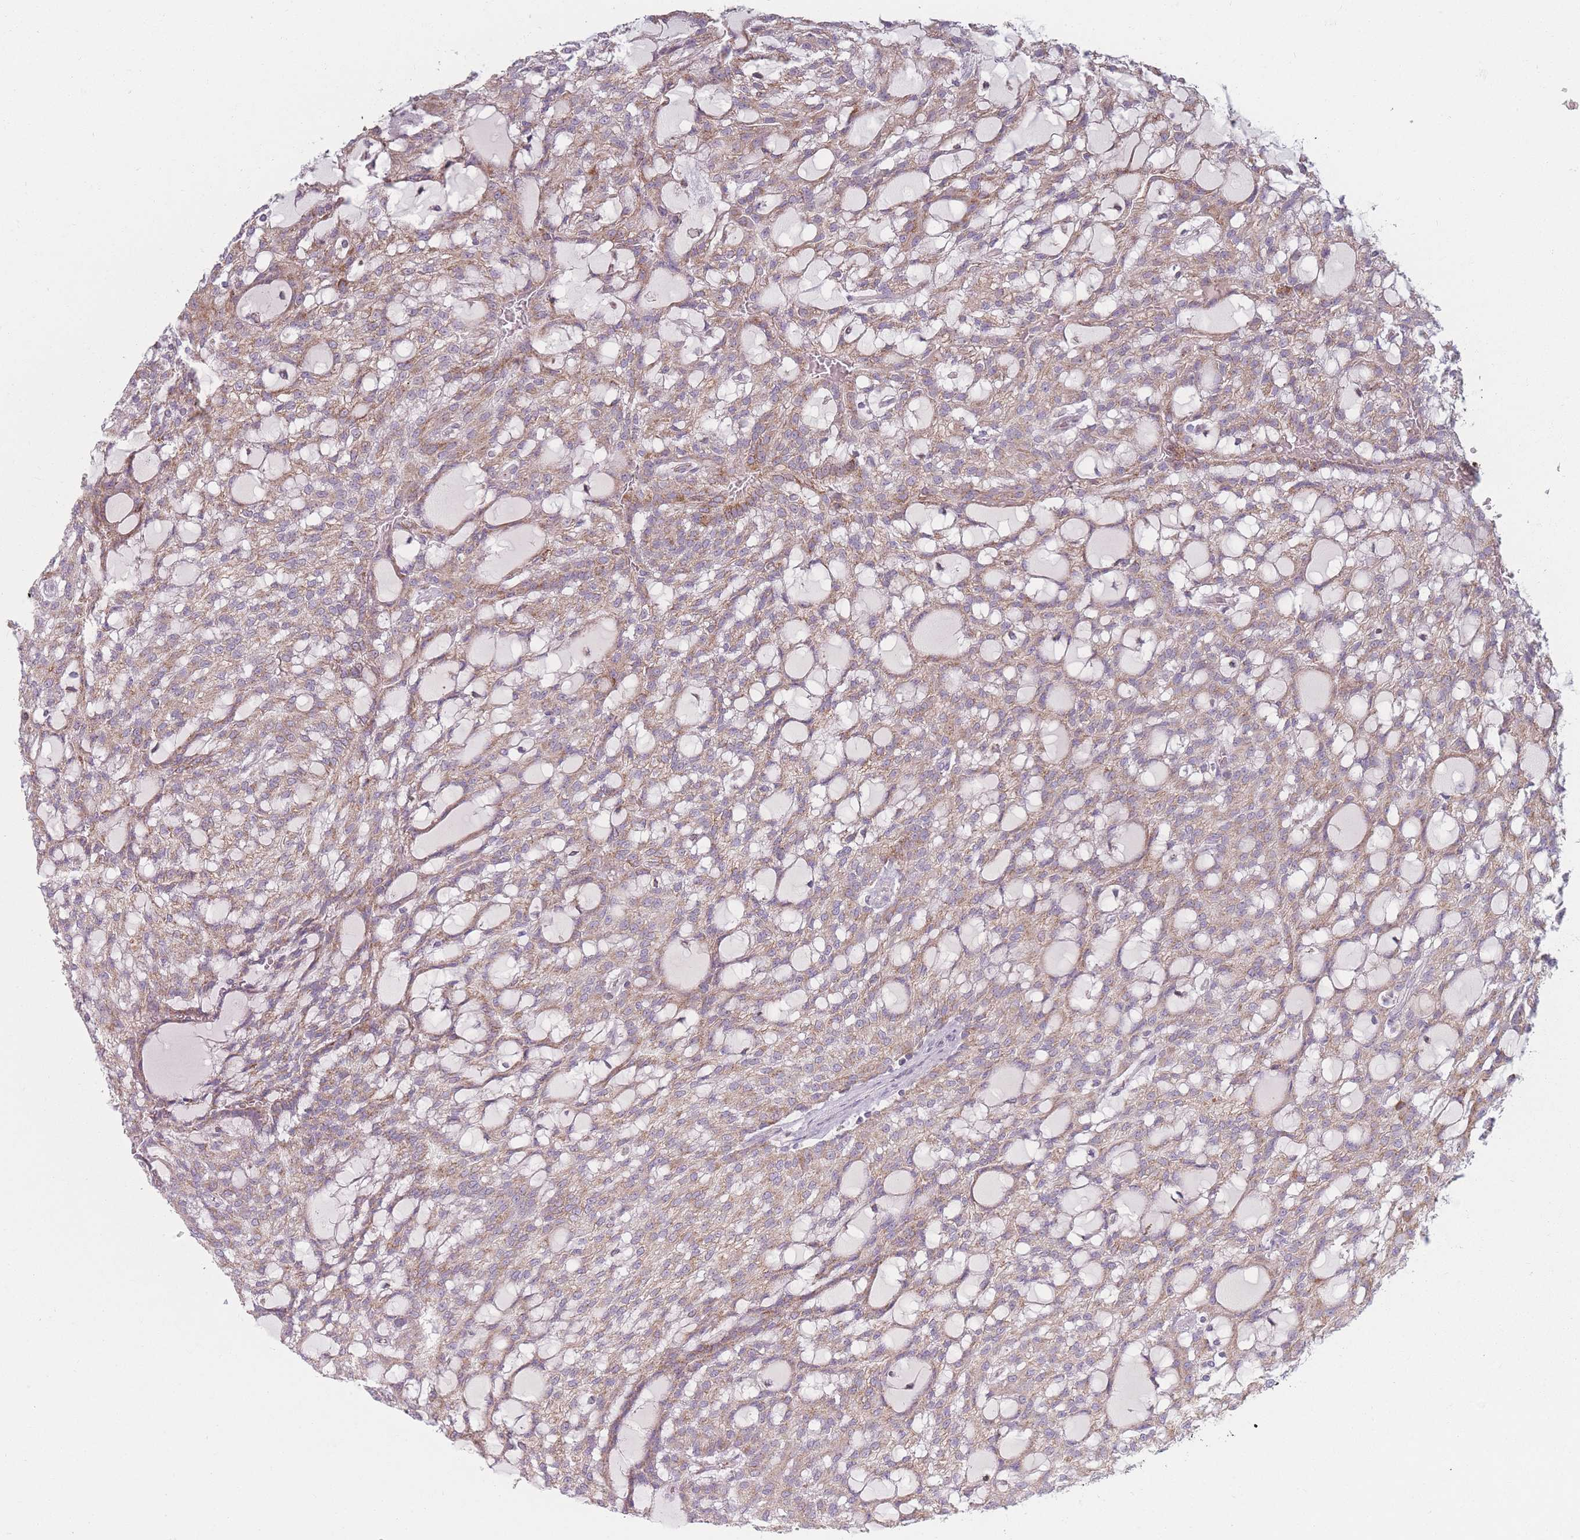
{"staining": {"intensity": "moderate", "quantity": ">75%", "location": "cytoplasmic/membranous"}, "tissue": "renal cancer", "cell_type": "Tumor cells", "image_type": "cancer", "snomed": [{"axis": "morphology", "description": "Adenocarcinoma, NOS"}, {"axis": "topography", "description": "Kidney"}], "caption": "A brown stain labels moderate cytoplasmic/membranous expression of a protein in human renal cancer (adenocarcinoma) tumor cells.", "gene": "PEX11B", "patient": {"sex": "male", "age": 63}}